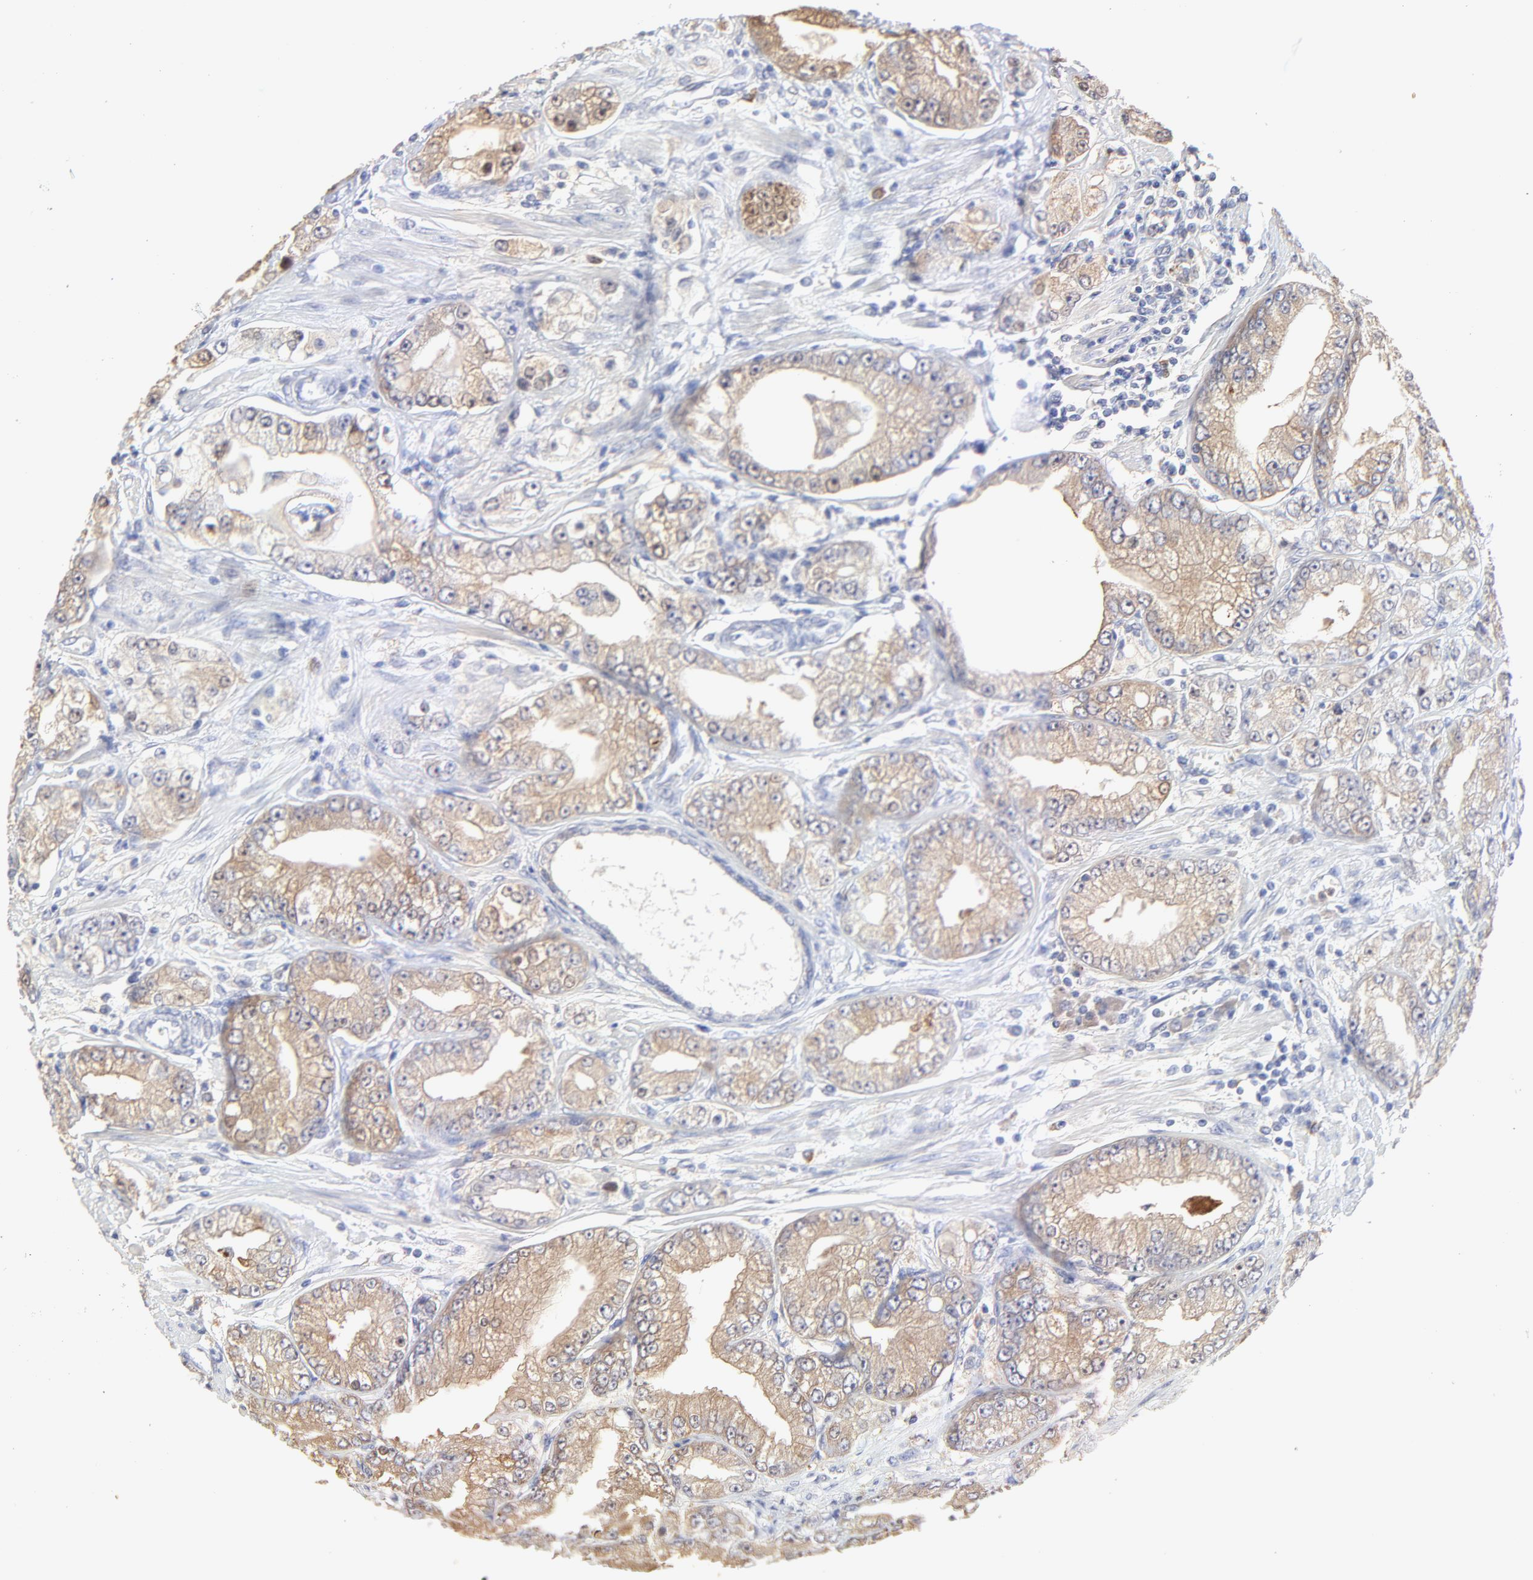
{"staining": {"intensity": "moderate", "quantity": ">75%", "location": "cytoplasmic/membranous"}, "tissue": "prostate cancer", "cell_type": "Tumor cells", "image_type": "cancer", "snomed": [{"axis": "morphology", "description": "Adenocarcinoma, Medium grade"}, {"axis": "topography", "description": "Prostate"}], "caption": "A histopathology image showing moderate cytoplasmic/membranous expression in about >75% of tumor cells in prostate cancer (medium-grade adenocarcinoma), as visualized by brown immunohistochemical staining.", "gene": "SMARCA1", "patient": {"sex": "male", "age": 72}}